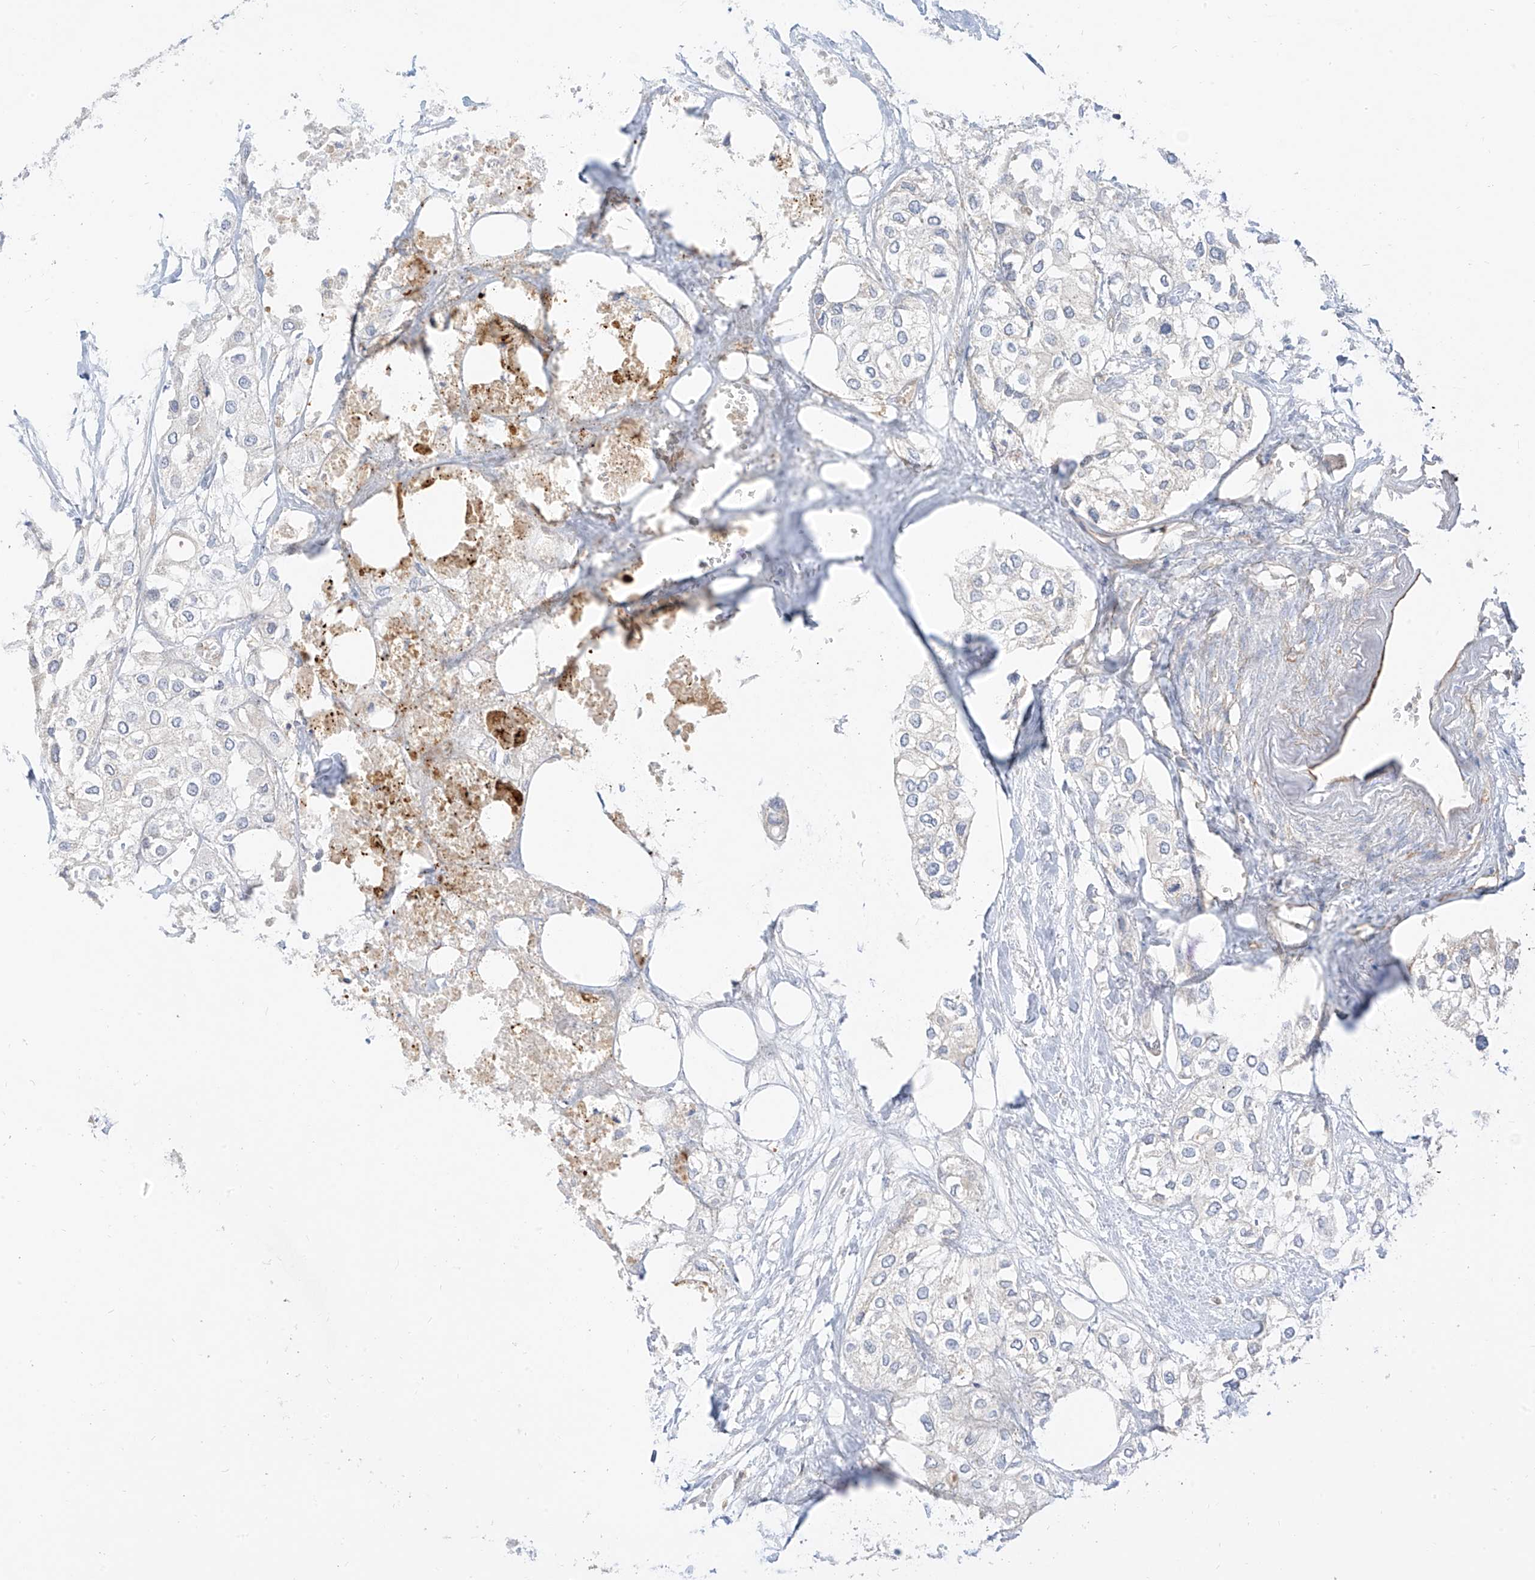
{"staining": {"intensity": "negative", "quantity": "none", "location": "none"}, "tissue": "urothelial cancer", "cell_type": "Tumor cells", "image_type": "cancer", "snomed": [{"axis": "morphology", "description": "Urothelial carcinoma, High grade"}, {"axis": "topography", "description": "Urinary bladder"}], "caption": "High magnification brightfield microscopy of urothelial cancer stained with DAB (3,3'-diaminobenzidine) (brown) and counterstained with hematoxylin (blue): tumor cells show no significant staining.", "gene": "C2orf42", "patient": {"sex": "male", "age": 64}}